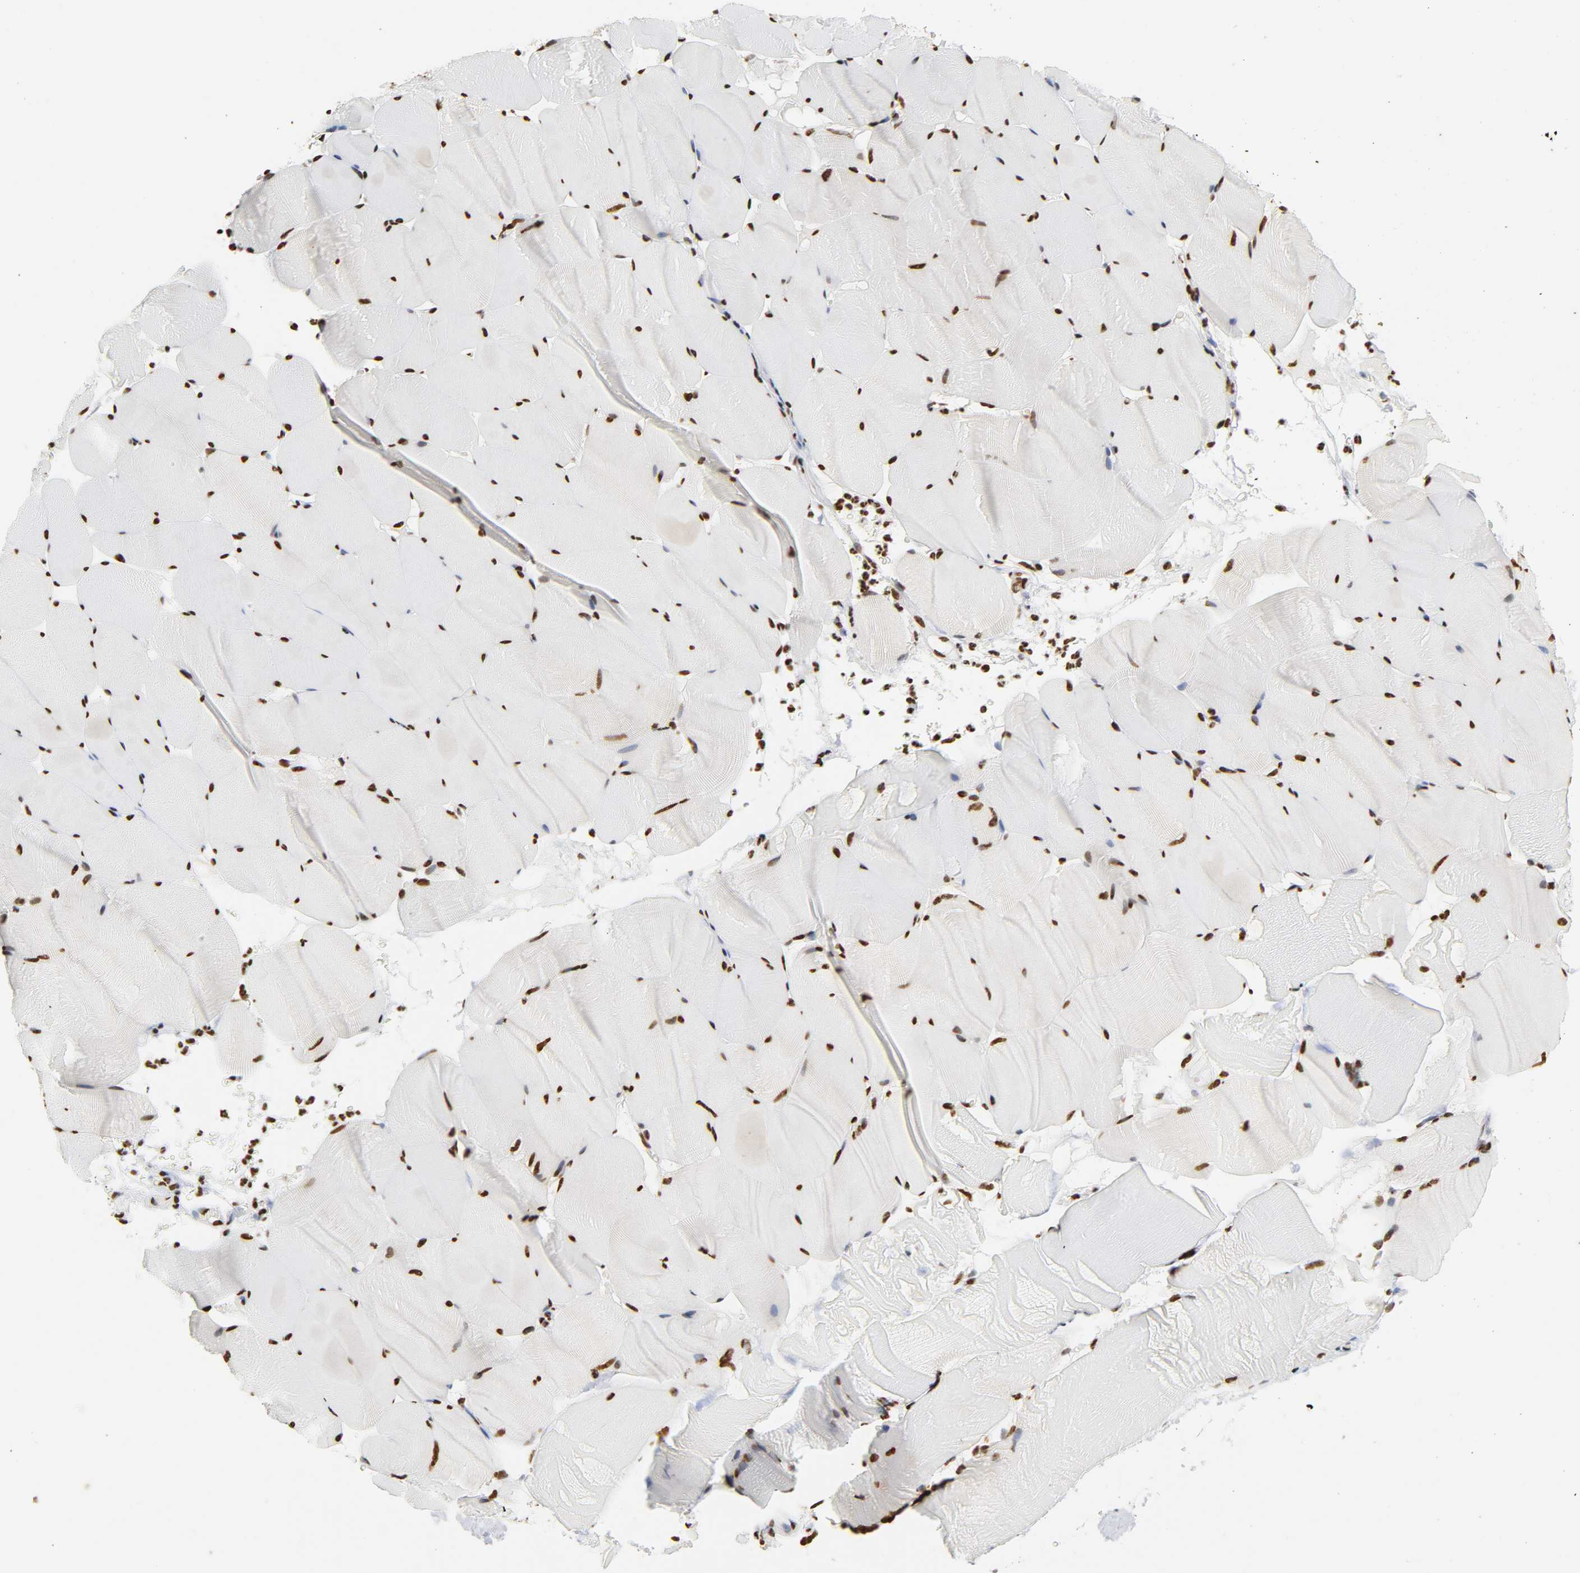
{"staining": {"intensity": "strong", "quantity": ">75%", "location": "nuclear"}, "tissue": "skeletal muscle", "cell_type": "Myocytes", "image_type": "normal", "snomed": [{"axis": "morphology", "description": "Normal tissue, NOS"}, {"axis": "topography", "description": "Skeletal muscle"}], "caption": "Protein expression analysis of benign skeletal muscle displays strong nuclear positivity in about >75% of myocytes. (DAB IHC, brown staining for protein, blue staining for nuclei).", "gene": "HNRNPC", "patient": {"sex": "male", "age": 62}}